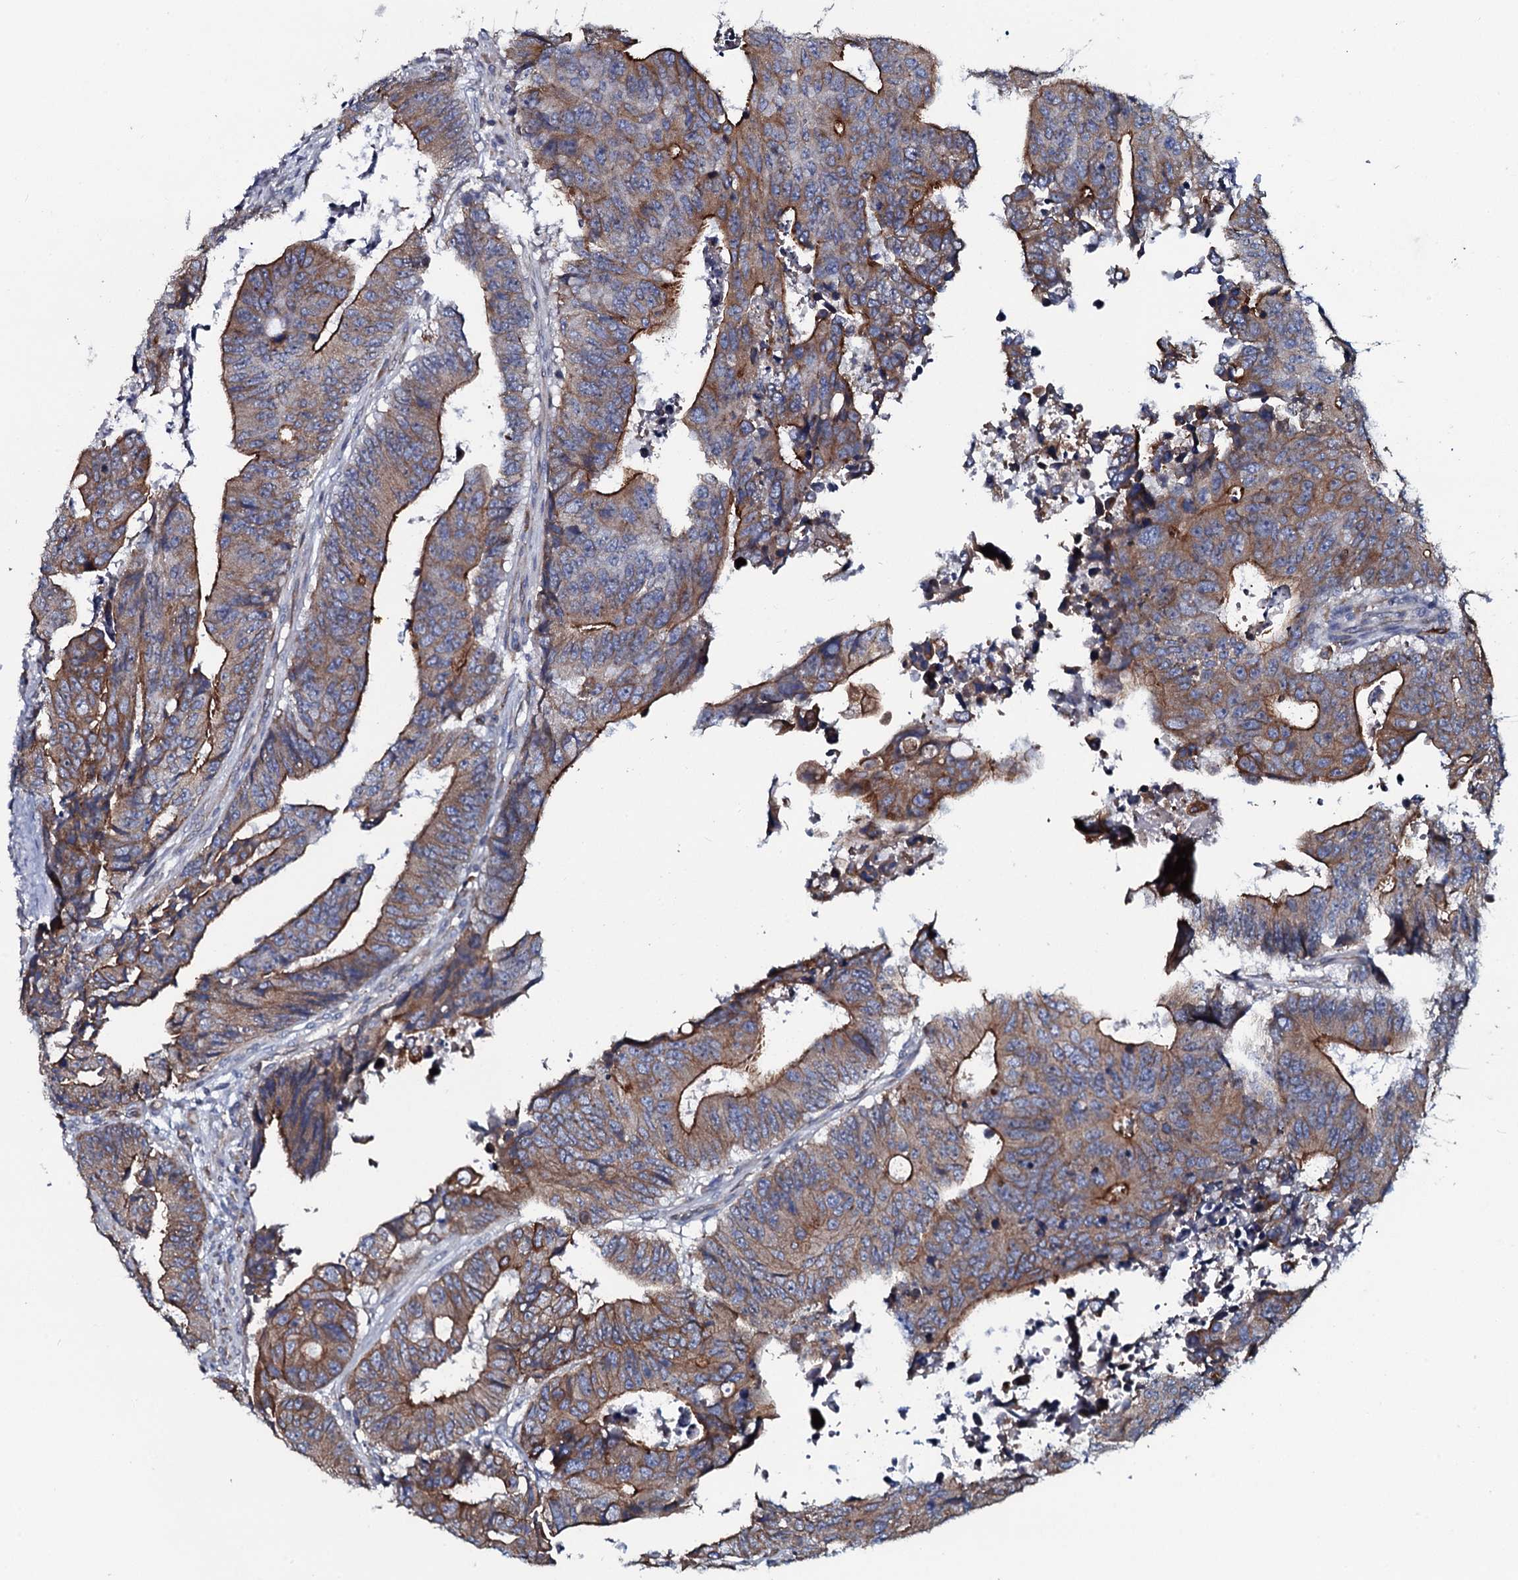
{"staining": {"intensity": "strong", "quantity": "25%-75%", "location": "cytoplasmic/membranous"}, "tissue": "colorectal cancer", "cell_type": "Tumor cells", "image_type": "cancer", "snomed": [{"axis": "morphology", "description": "Adenocarcinoma, NOS"}, {"axis": "topography", "description": "Rectum"}], "caption": "Immunohistochemistry of adenocarcinoma (colorectal) exhibits high levels of strong cytoplasmic/membranous positivity in about 25%-75% of tumor cells.", "gene": "TMEM151A", "patient": {"sex": "male", "age": 84}}